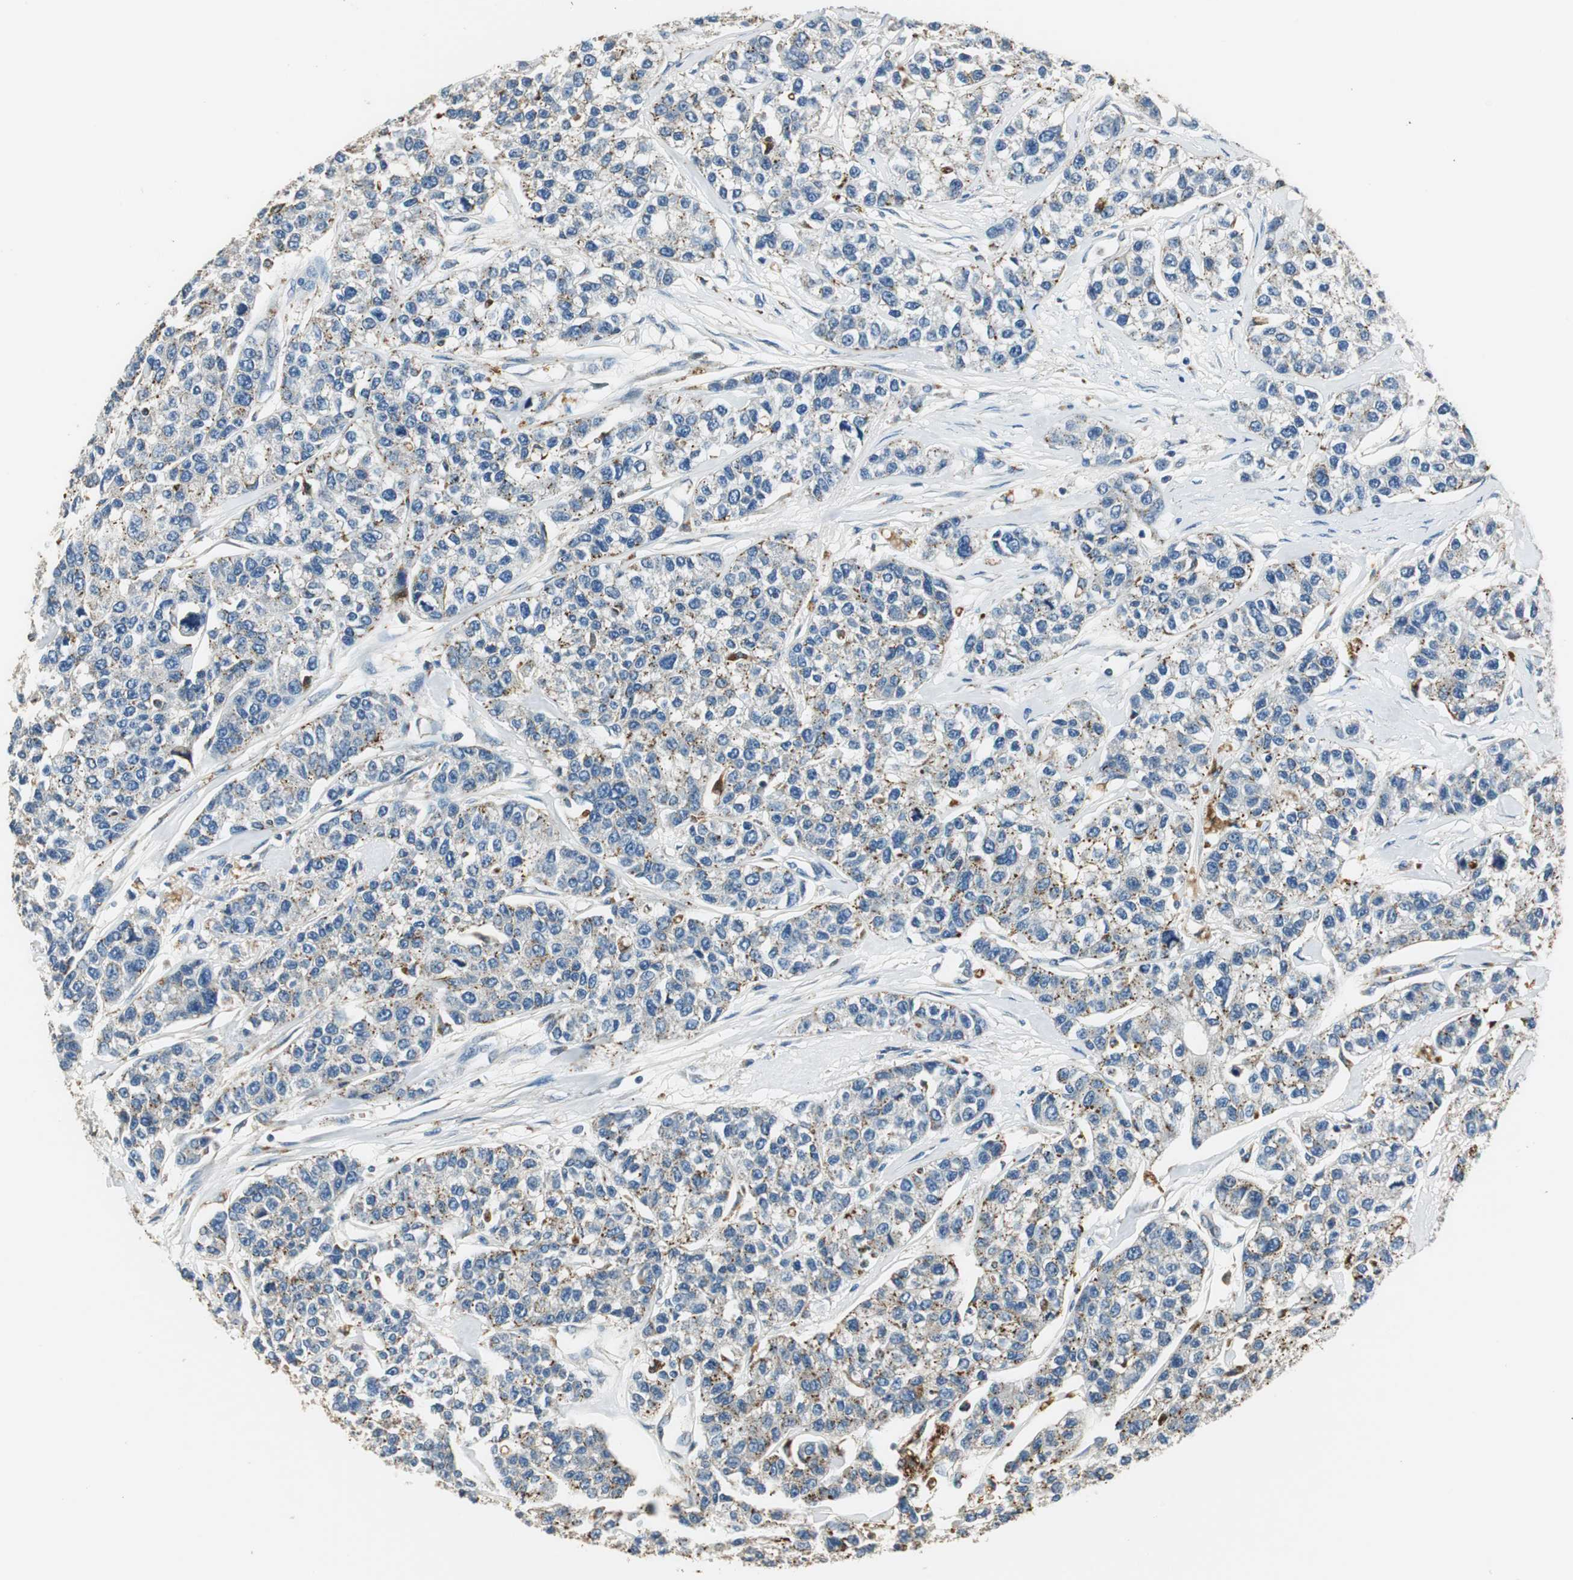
{"staining": {"intensity": "weak", "quantity": "<25%", "location": "cytoplasmic/membranous"}, "tissue": "breast cancer", "cell_type": "Tumor cells", "image_type": "cancer", "snomed": [{"axis": "morphology", "description": "Duct carcinoma"}, {"axis": "topography", "description": "Breast"}], "caption": "Tumor cells show no significant protein expression in breast cancer.", "gene": "NIT1", "patient": {"sex": "female", "age": 51}}